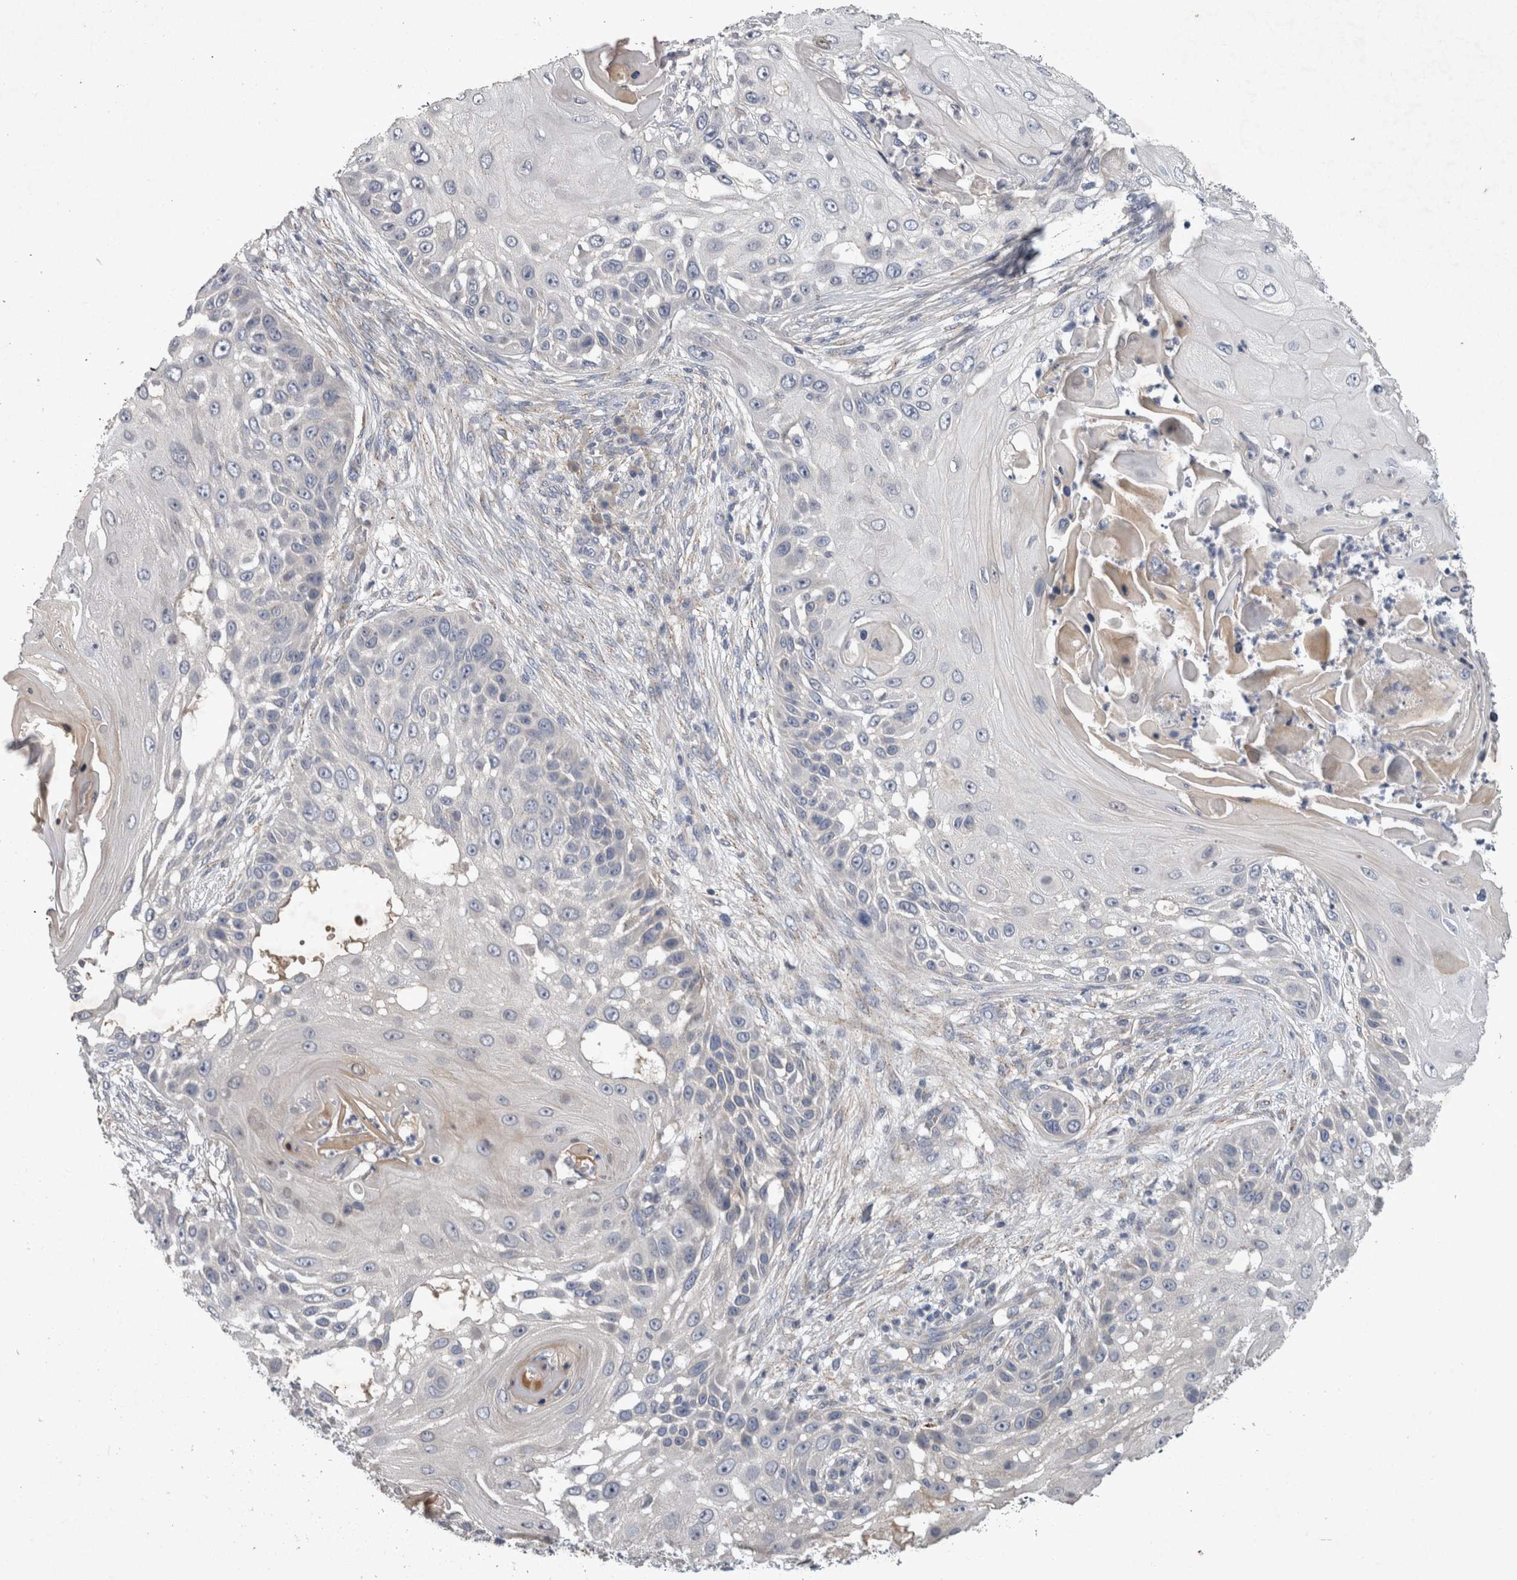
{"staining": {"intensity": "negative", "quantity": "none", "location": "none"}, "tissue": "skin cancer", "cell_type": "Tumor cells", "image_type": "cancer", "snomed": [{"axis": "morphology", "description": "Squamous cell carcinoma, NOS"}, {"axis": "topography", "description": "Skin"}], "caption": "Tumor cells show no significant positivity in squamous cell carcinoma (skin).", "gene": "SLC22A11", "patient": {"sex": "female", "age": 44}}